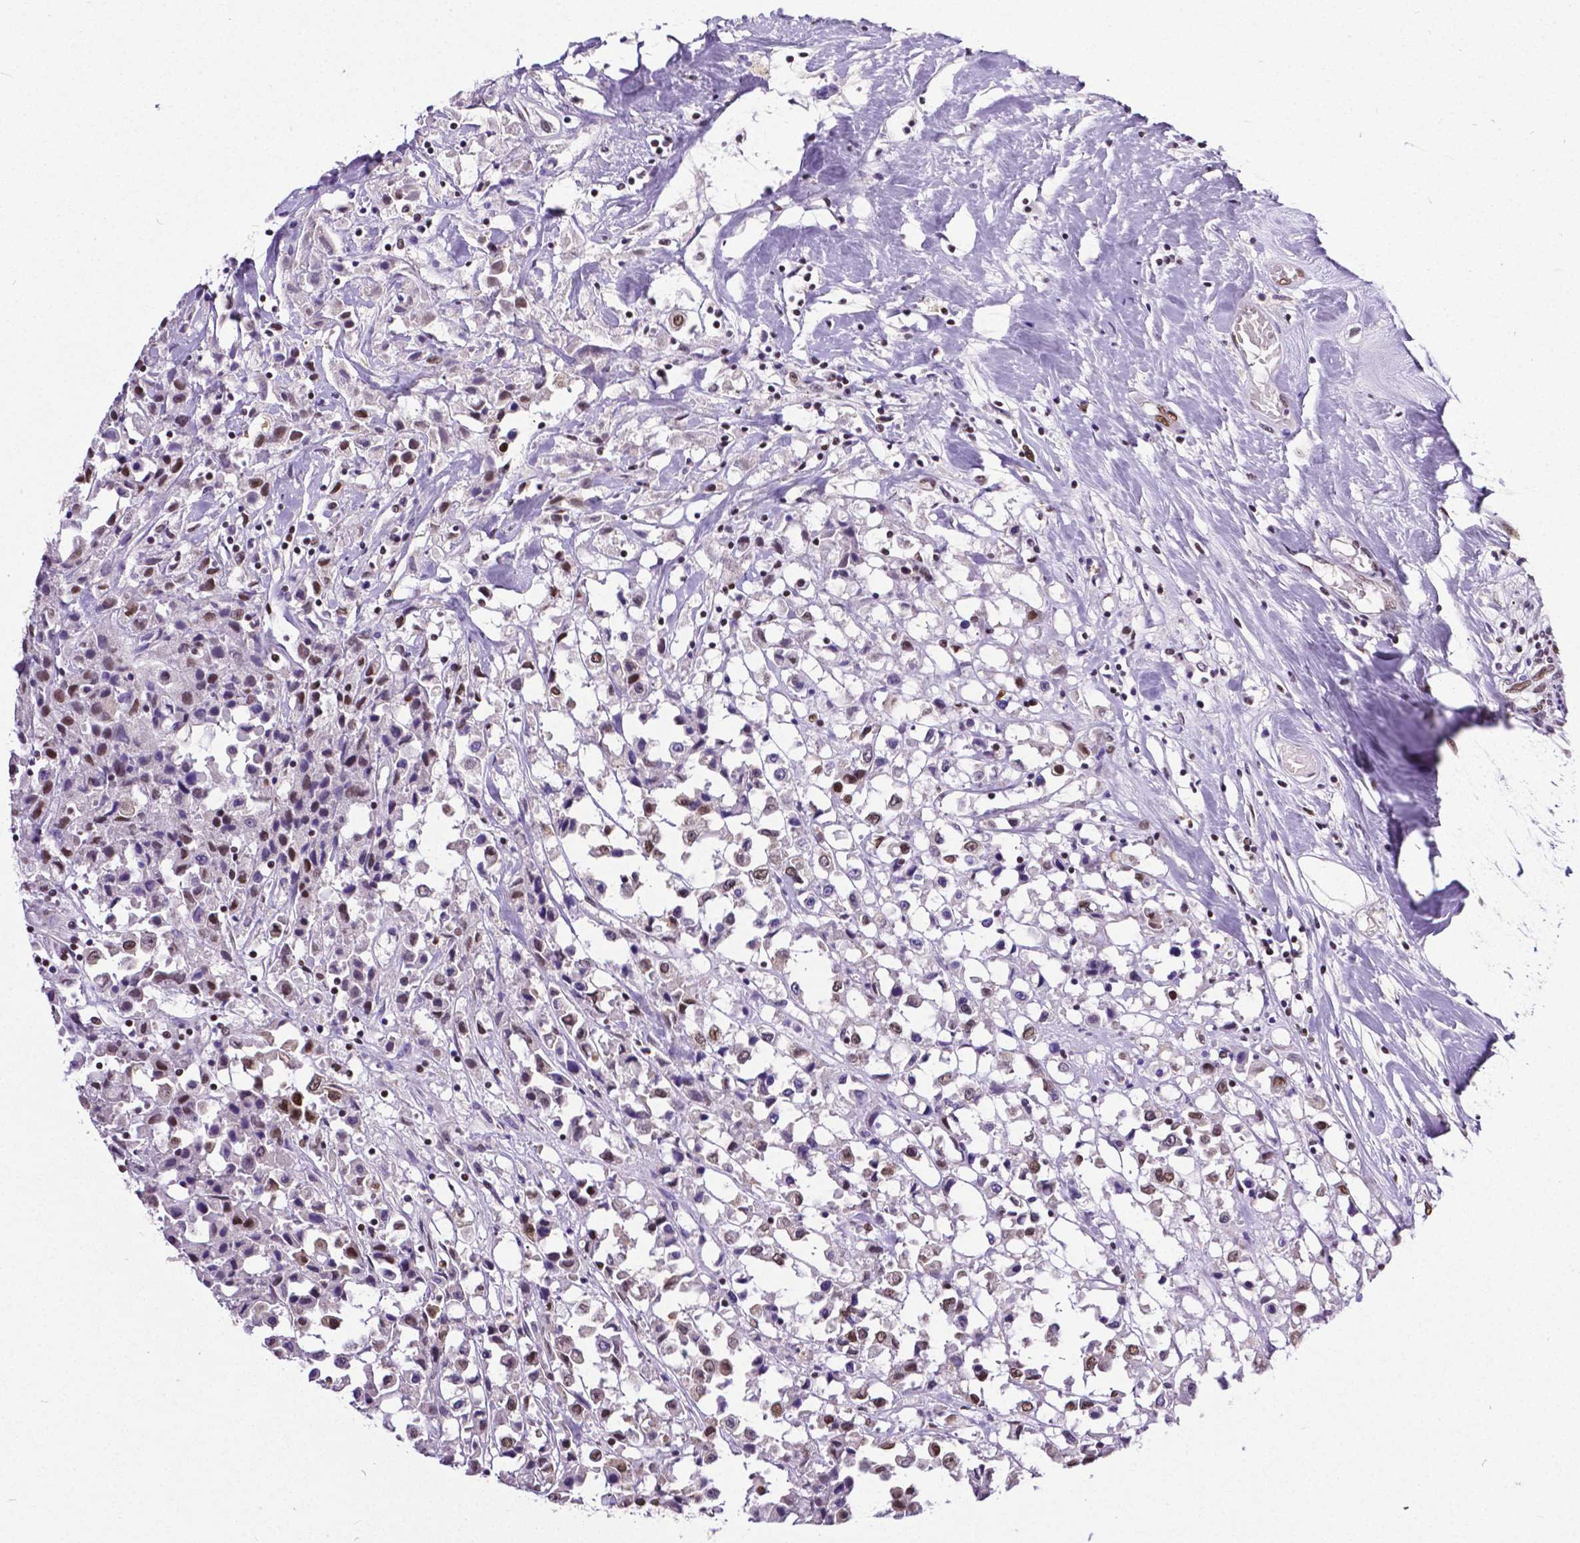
{"staining": {"intensity": "moderate", "quantity": ">75%", "location": "nuclear"}, "tissue": "breast cancer", "cell_type": "Tumor cells", "image_type": "cancer", "snomed": [{"axis": "morphology", "description": "Duct carcinoma"}, {"axis": "topography", "description": "Breast"}], "caption": "Protein staining demonstrates moderate nuclear expression in about >75% of tumor cells in breast cancer (intraductal carcinoma). The staining was performed using DAB (3,3'-diaminobenzidine), with brown indicating positive protein expression. Nuclei are stained blue with hematoxylin.", "gene": "REST", "patient": {"sex": "female", "age": 61}}